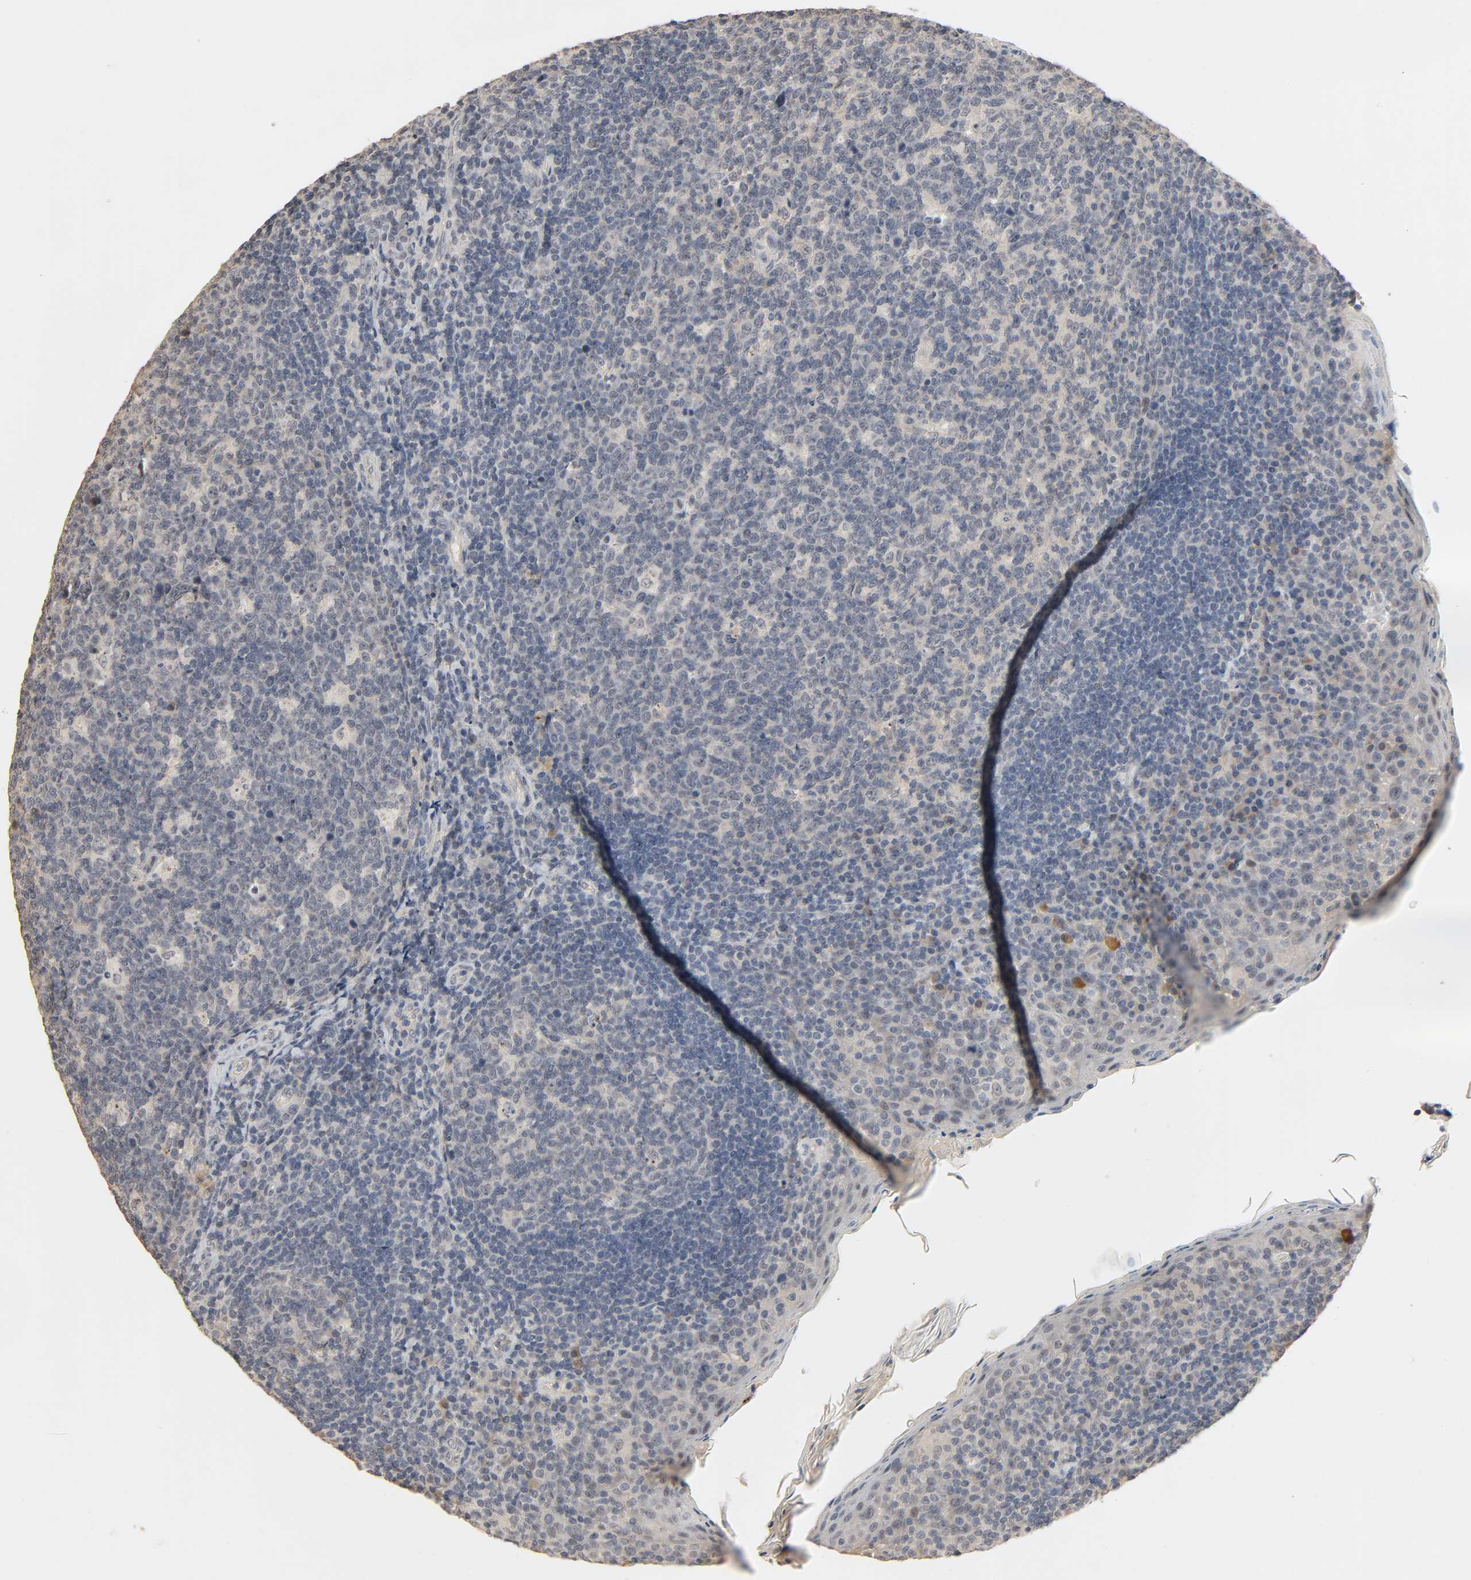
{"staining": {"intensity": "negative", "quantity": "none", "location": "none"}, "tissue": "tonsil", "cell_type": "Germinal center cells", "image_type": "normal", "snomed": [{"axis": "morphology", "description": "Normal tissue, NOS"}, {"axis": "topography", "description": "Tonsil"}], "caption": "Tonsil stained for a protein using immunohistochemistry shows no positivity germinal center cells.", "gene": "MAGEA8", "patient": {"sex": "male", "age": 17}}